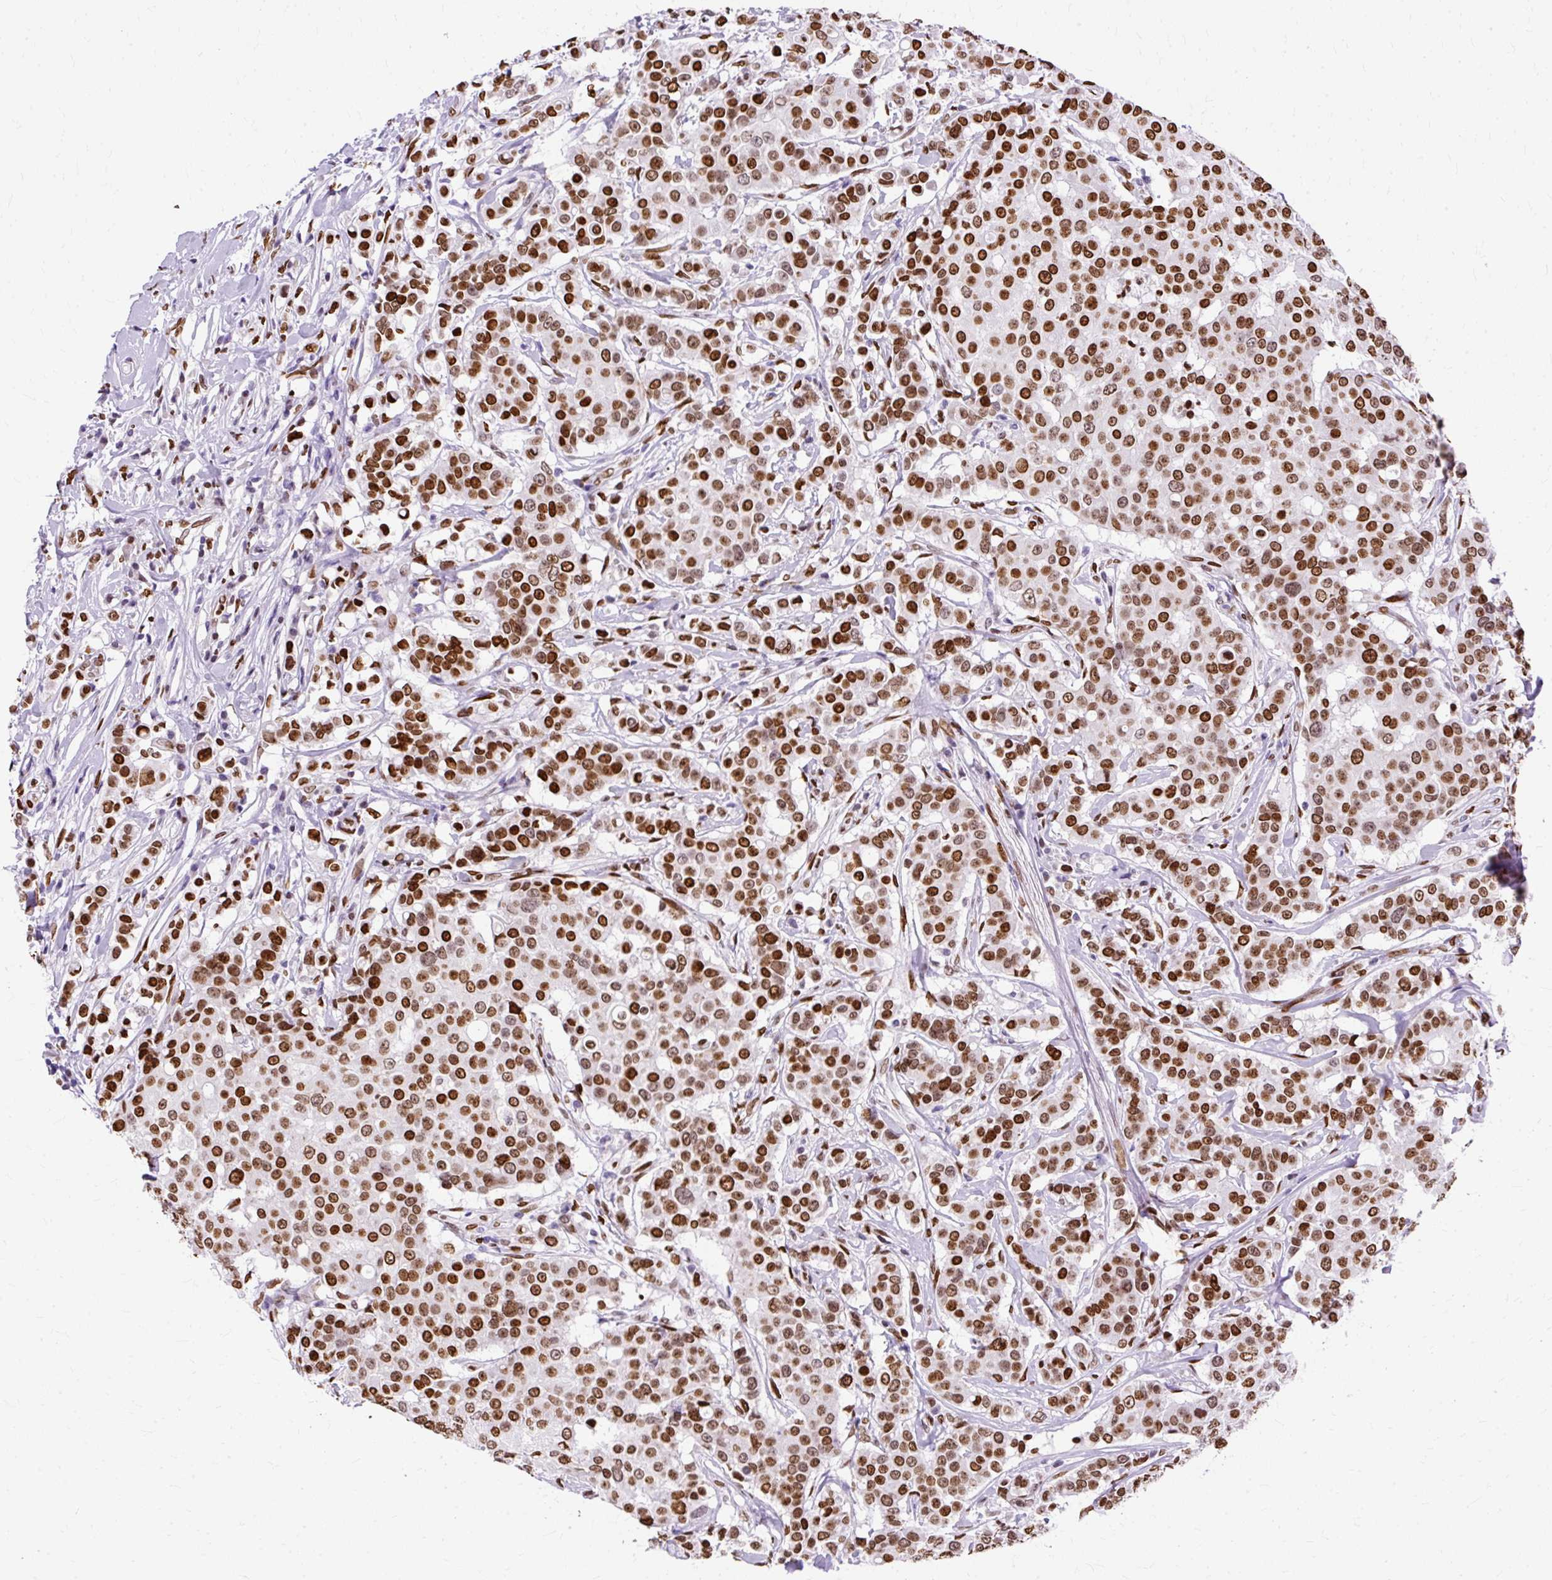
{"staining": {"intensity": "strong", "quantity": ">75%", "location": "nuclear"}, "tissue": "breast cancer", "cell_type": "Tumor cells", "image_type": "cancer", "snomed": [{"axis": "morphology", "description": "Duct carcinoma"}, {"axis": "topography", "description": "Breast"}], "caption": "Breast cancer (intraductal carcinoma) stained for a protein (brown) exhibits strong nuclear positive staining in approximately >75% of tumor cells.", "gene": "TMEM184C", "patient": {"sex": "female", "age": 27}}